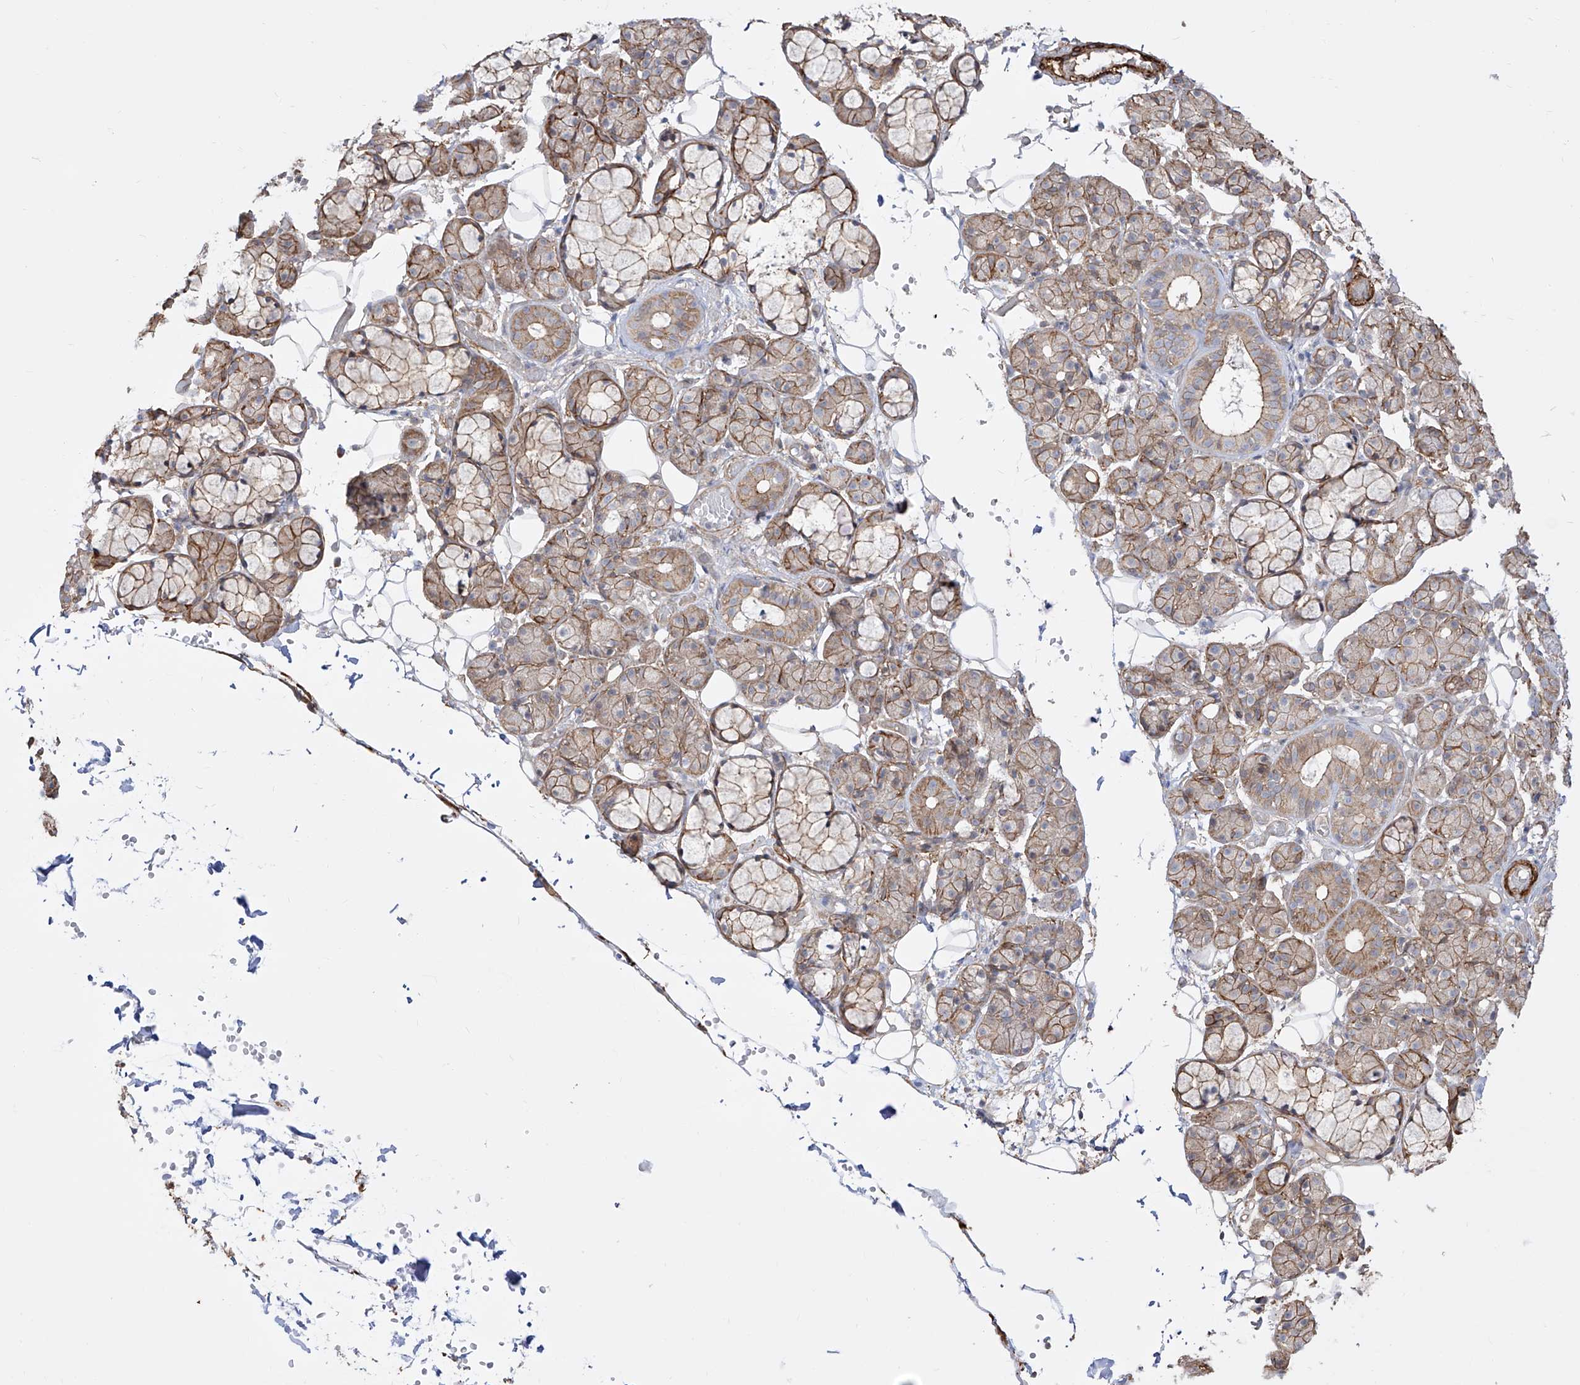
{"staining": {"intensity": "moderate", "quantity": "25%-75%", "location": "cytoplasmic/membranous"}, "tissue": "salivary gland", "cell_type": "Glandular cells", "image_type": "normal", "snomed": [{"axis": "morphology", "description": "Normal tissue, NOS"}, {"axis": "topography", "description": "Salivary gland"}], "caption": "Protein staining demonstrates moderate cytoplasmic/membranous expression in approximately 25%-75% of glandular cells in unremarkable salivary gland.", "gene": "ZNF180", "patient": {"sex": "male", "age": 63}}